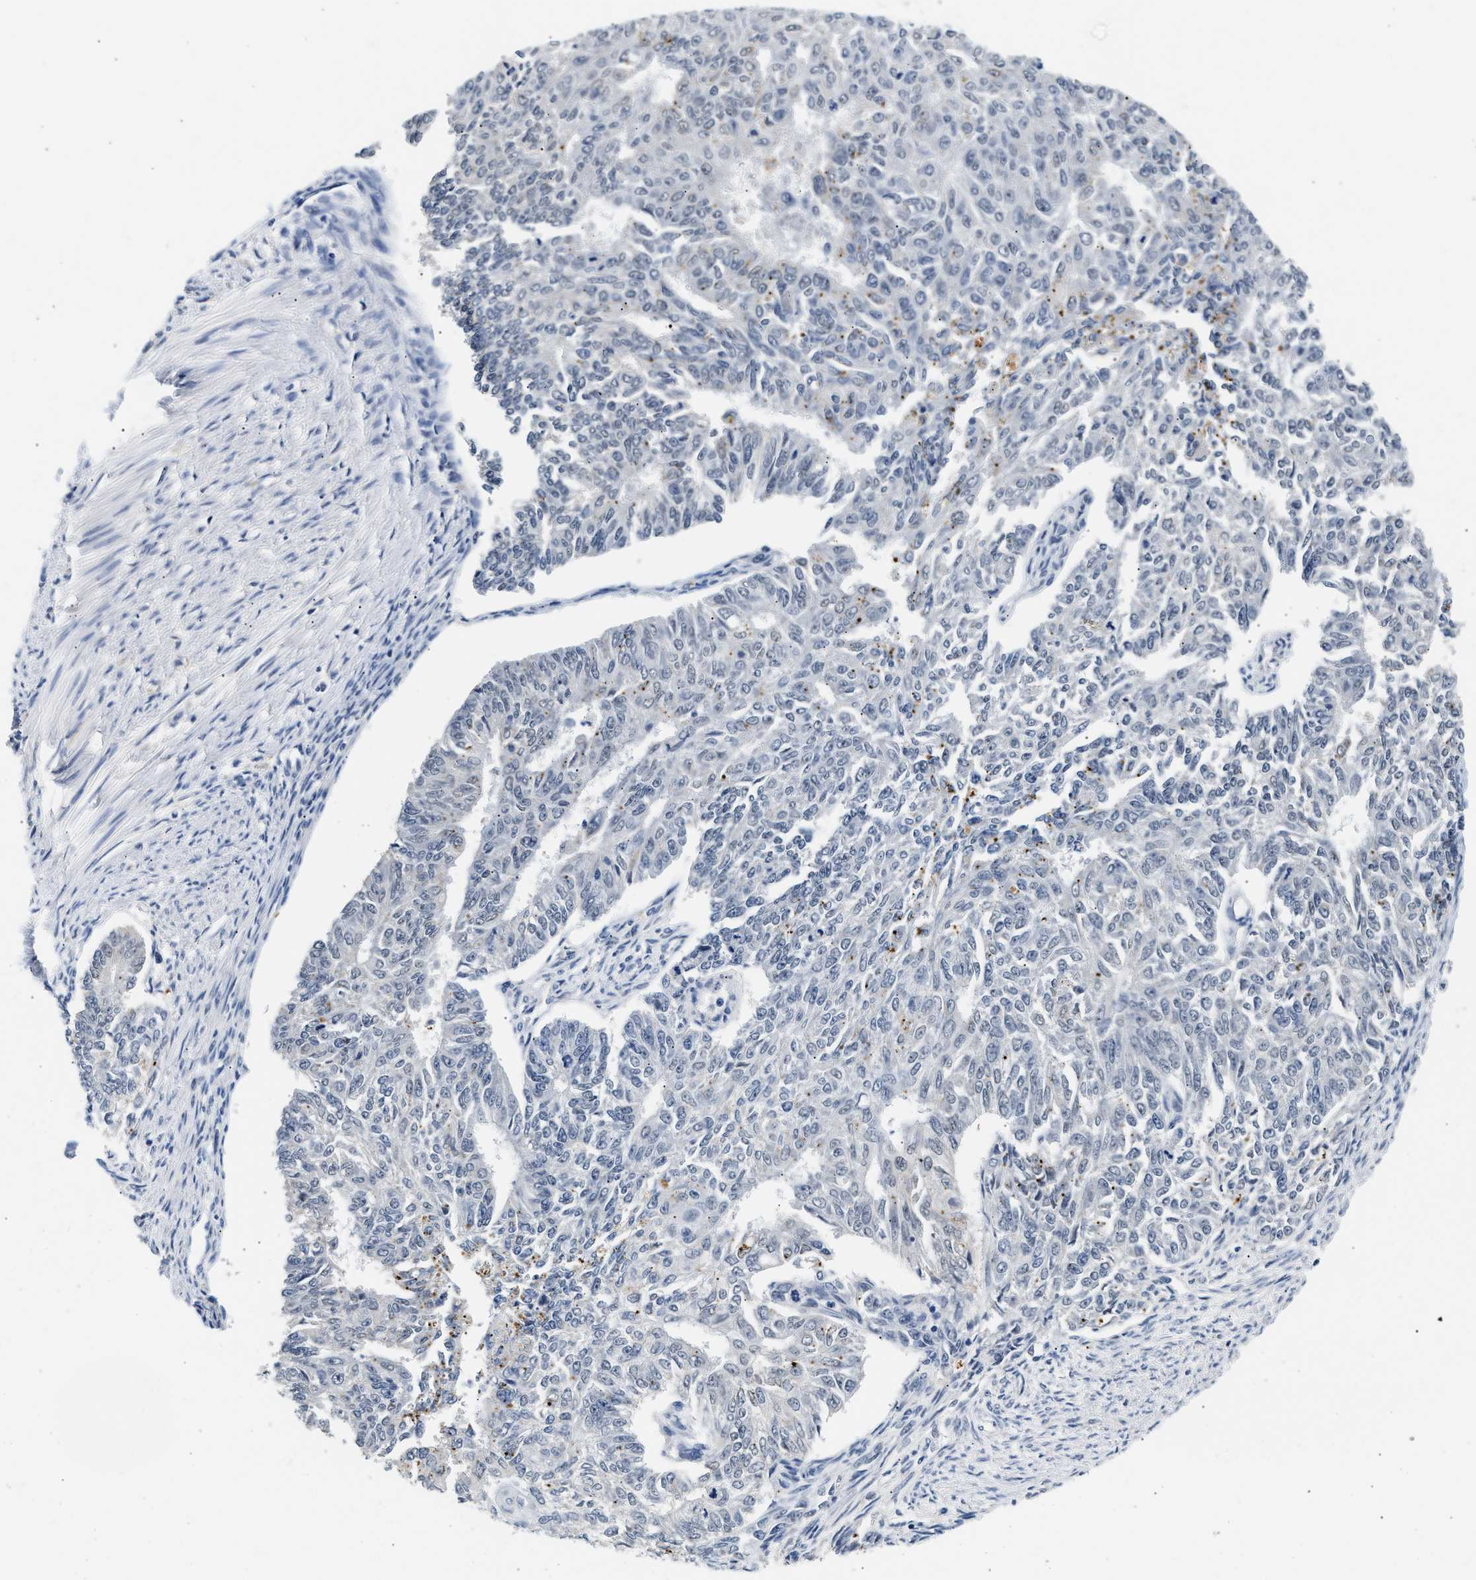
{"staining": {"intensity": "negative", "quantity": "none", "location": "none"}, "tissue": "endometrial cancer", "cell_type": "Tumor cells", "image_type": "cancer", "snomed": [{"axis": "morphology", "description": "Adenocarcinoma, NOS"}, {"axis": "topography", "description": "Endometrium"}], "caption": "High power microscopy photomicrograph of an immunohistochemistry photomicrograph of endometrial adenocarcinoma, revealing no significant positivity in tumor cells. (DAB immunohistochemistry visualized using brightfield microscopy, high magnification).", "gene": "MED22", "patient": {"sex": "female", "age": 32}}